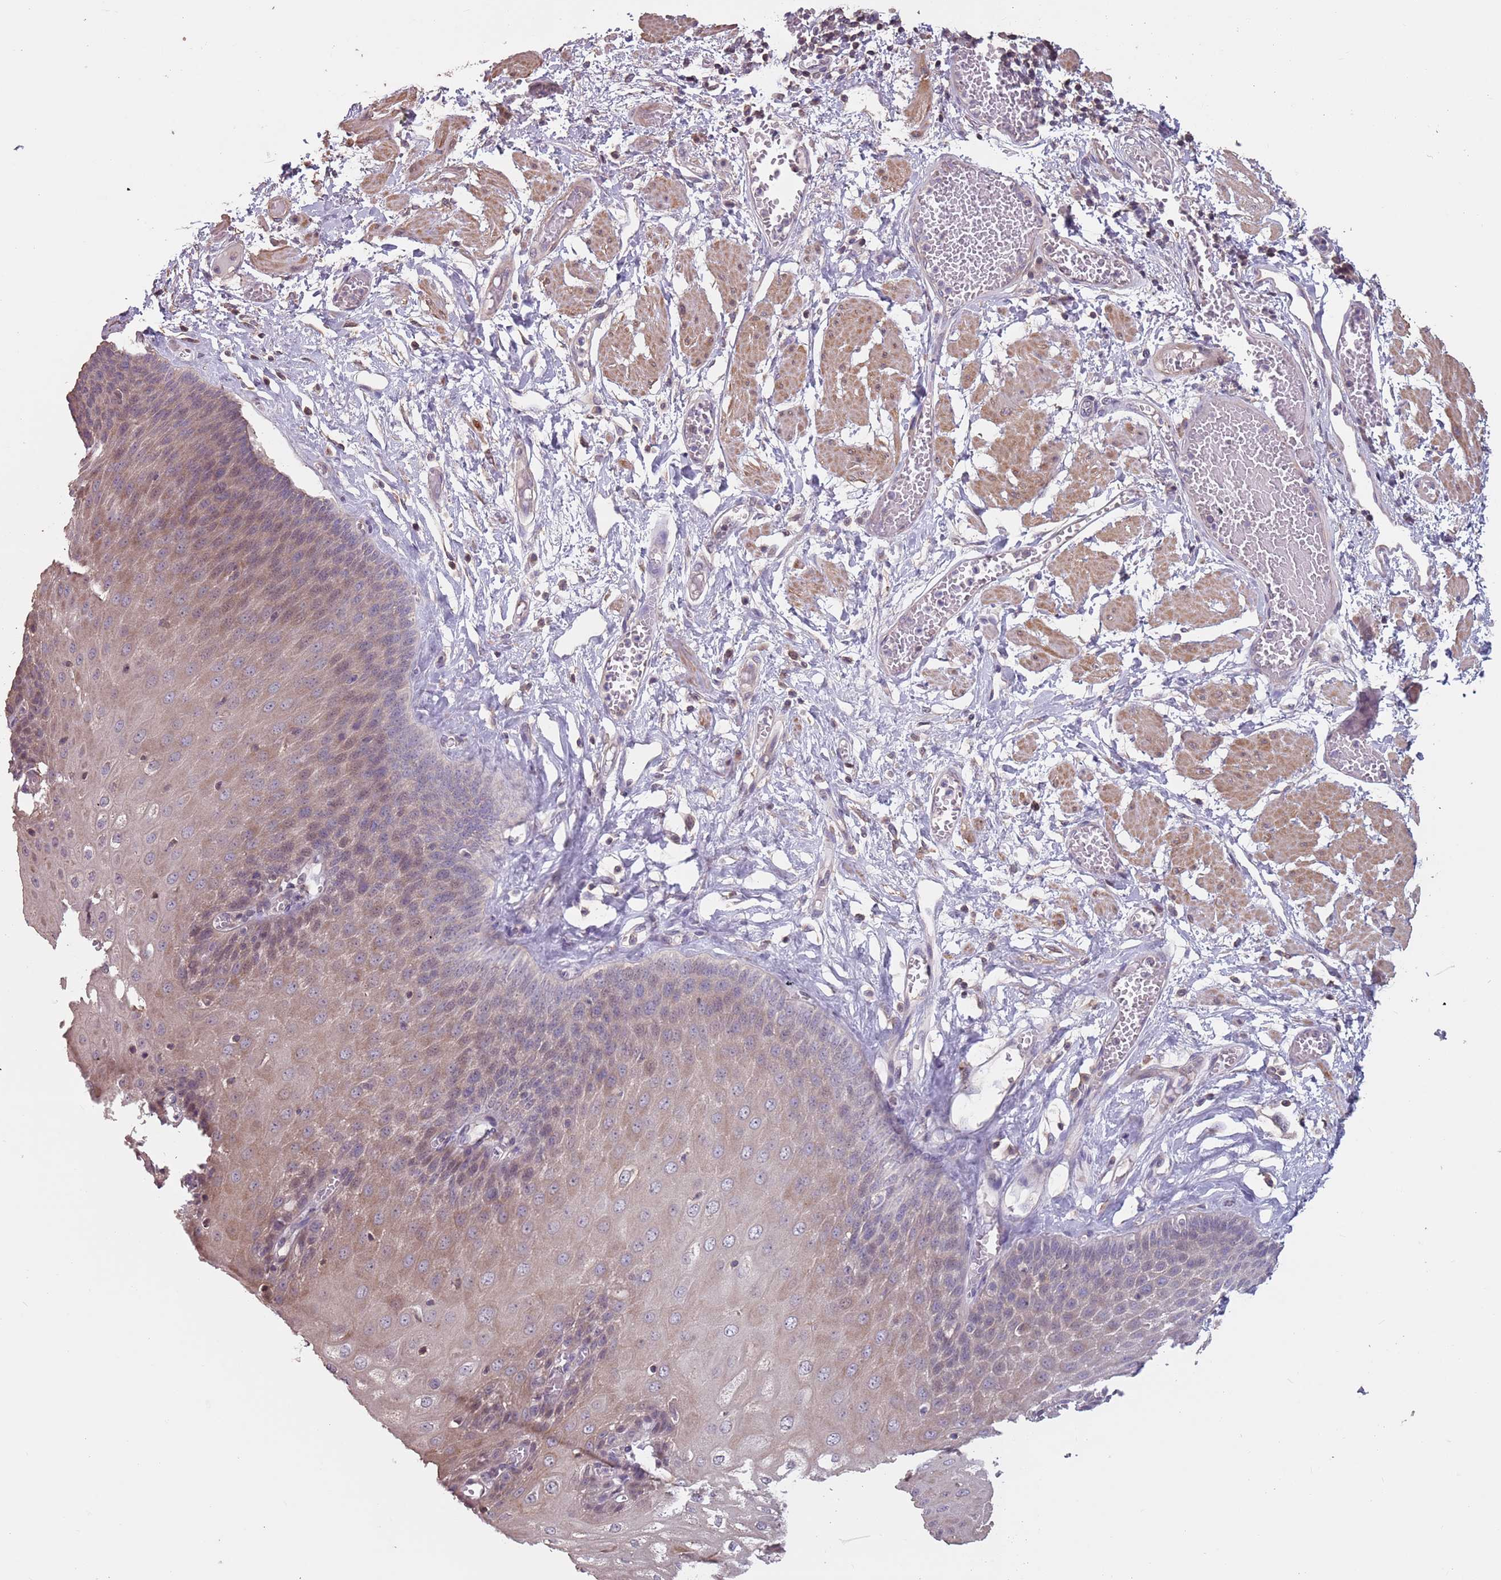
{"staining": {"intensity": "moderate", "quantity": "25%-75%", "location": "cytoplasmic/membranous"}, "tissue": "esophagus", "cell_type": "Squamous epithelial cells", "image_type": "normal", "snomed": [{"axis": "morphology", "description": "Normal tissue, NOS"}, {"axis": "topography", "description": "Esophagus"}], "caption": "The micrograph reveals staining of unremarkable esophagus, revealing moderate cytoplasmic/membranous protein positivity (brown color) within squamous epithelial cells.", "gene": "MBD3L1", "patient": {"sex": "male", "age": 60}}